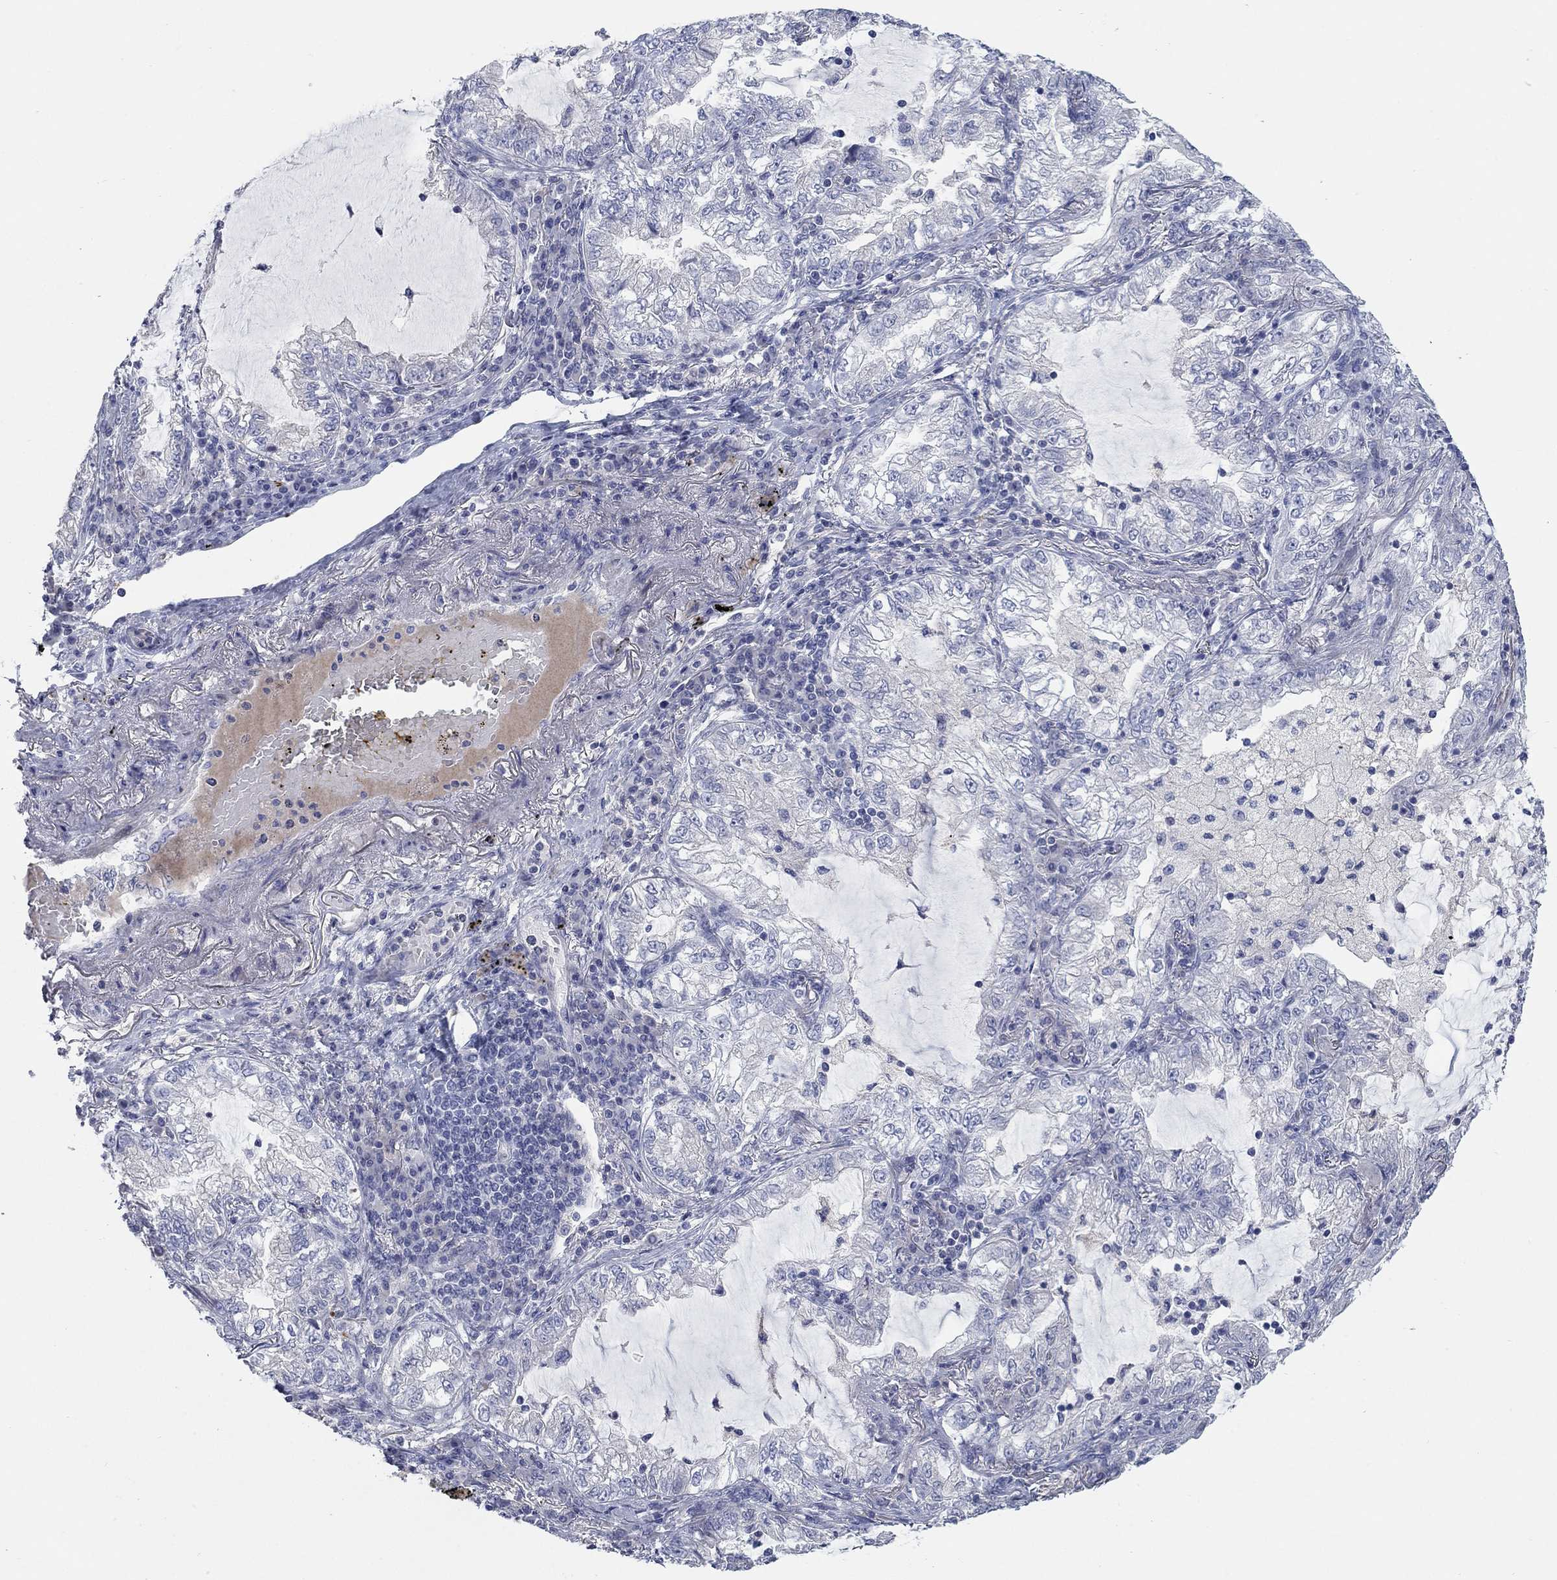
{"staining": {"intensity": "negative", "quantity": "none", "location": "none"}, "tissue": "lung cancer", "cell_type": "Tumor cells", "image_type": "cancer", "snomed": [{"axis": "morphology", "description": "Adenocarcinoma, NOS"}, {"axis": "topography", "description": "Lung"}], "caption": "The photomicrograph reveals no staining of tumor cells in lung cancer (adenocarcinoma).", "gene": "TMEM249", "patient": {"sex": "female", "age": 73}}